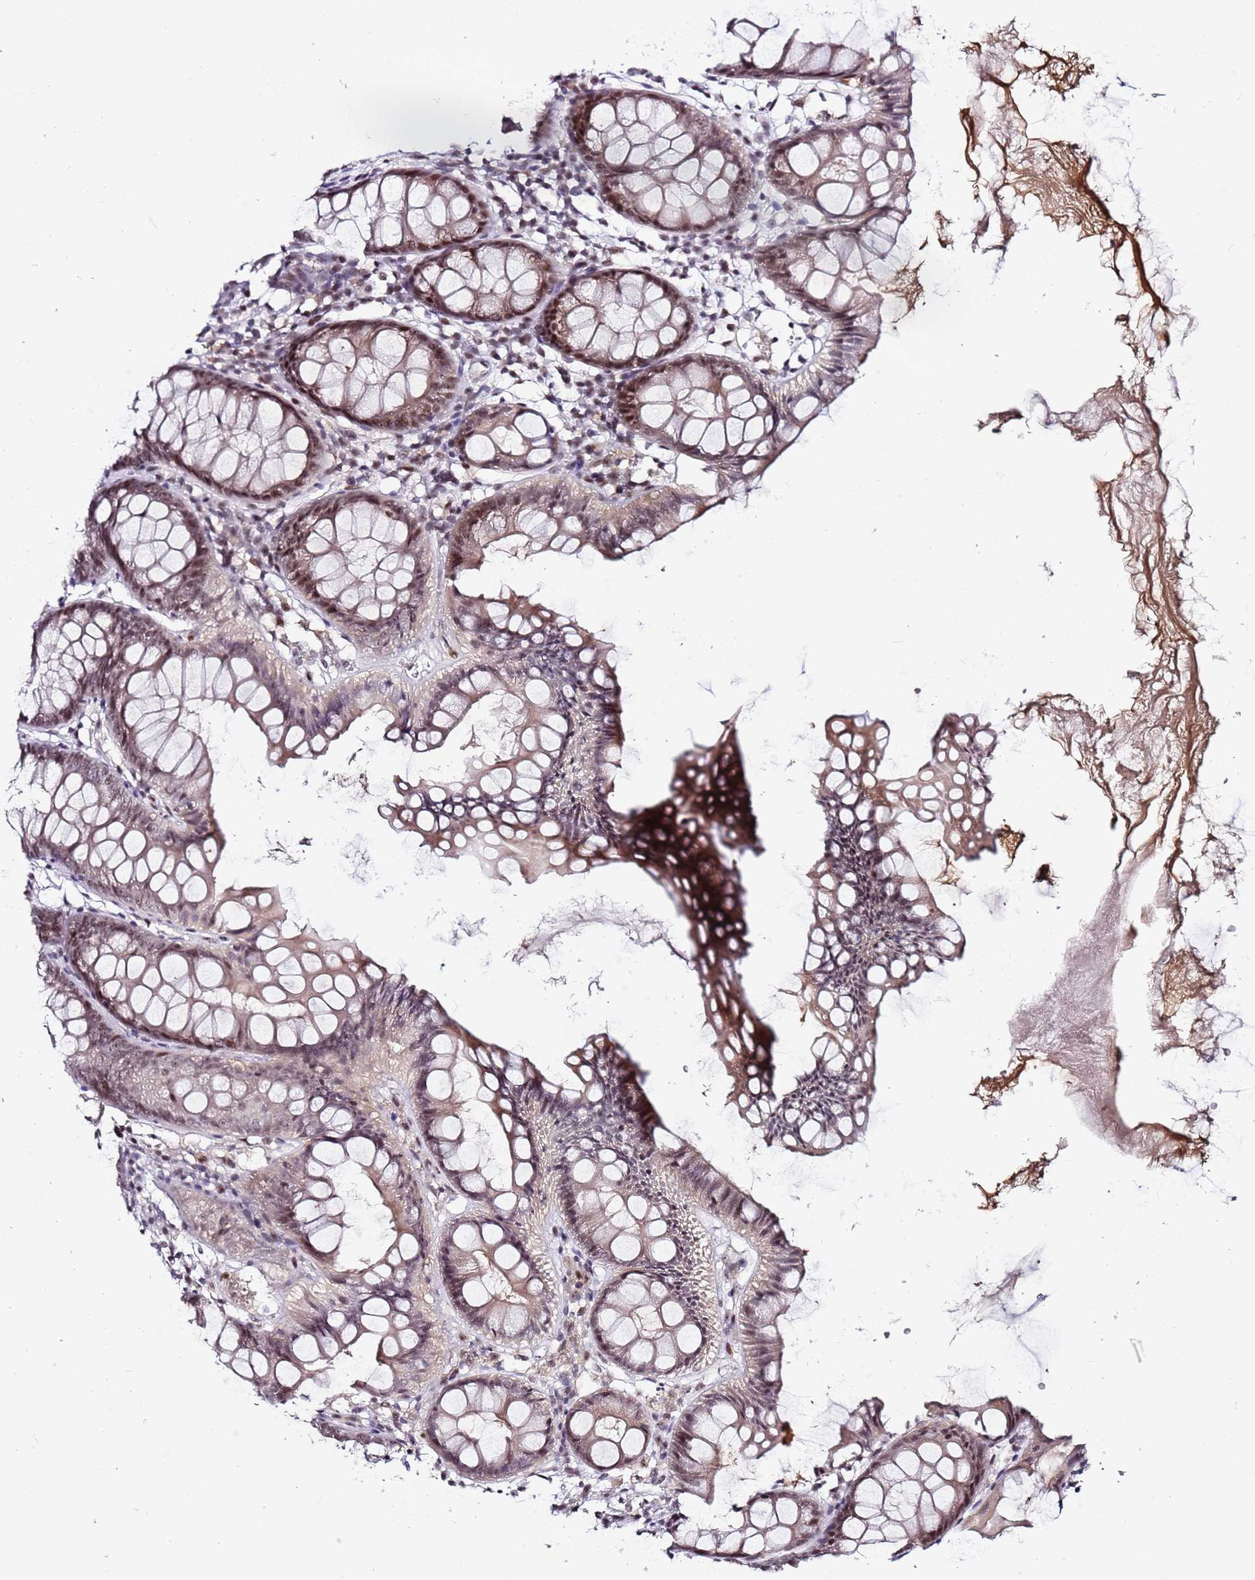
{"staining": {"intensity": "moderate", "quantity": "25%-75%", "location": "nuclear"}, "tissue": "colon", "cell_type": "Endothelial cells", "image_type": "normal", "snomed": [{"axis": "morphology", "description": "Normal tissue, NOS"}, {"axis": "topography", "description": "Colon"}], "caption": "Colon stained with a protein marker exhibits moderate staining in endothelial cells.", "gene": "FCF1", "patient": {"sex": "female", "age": 84}}